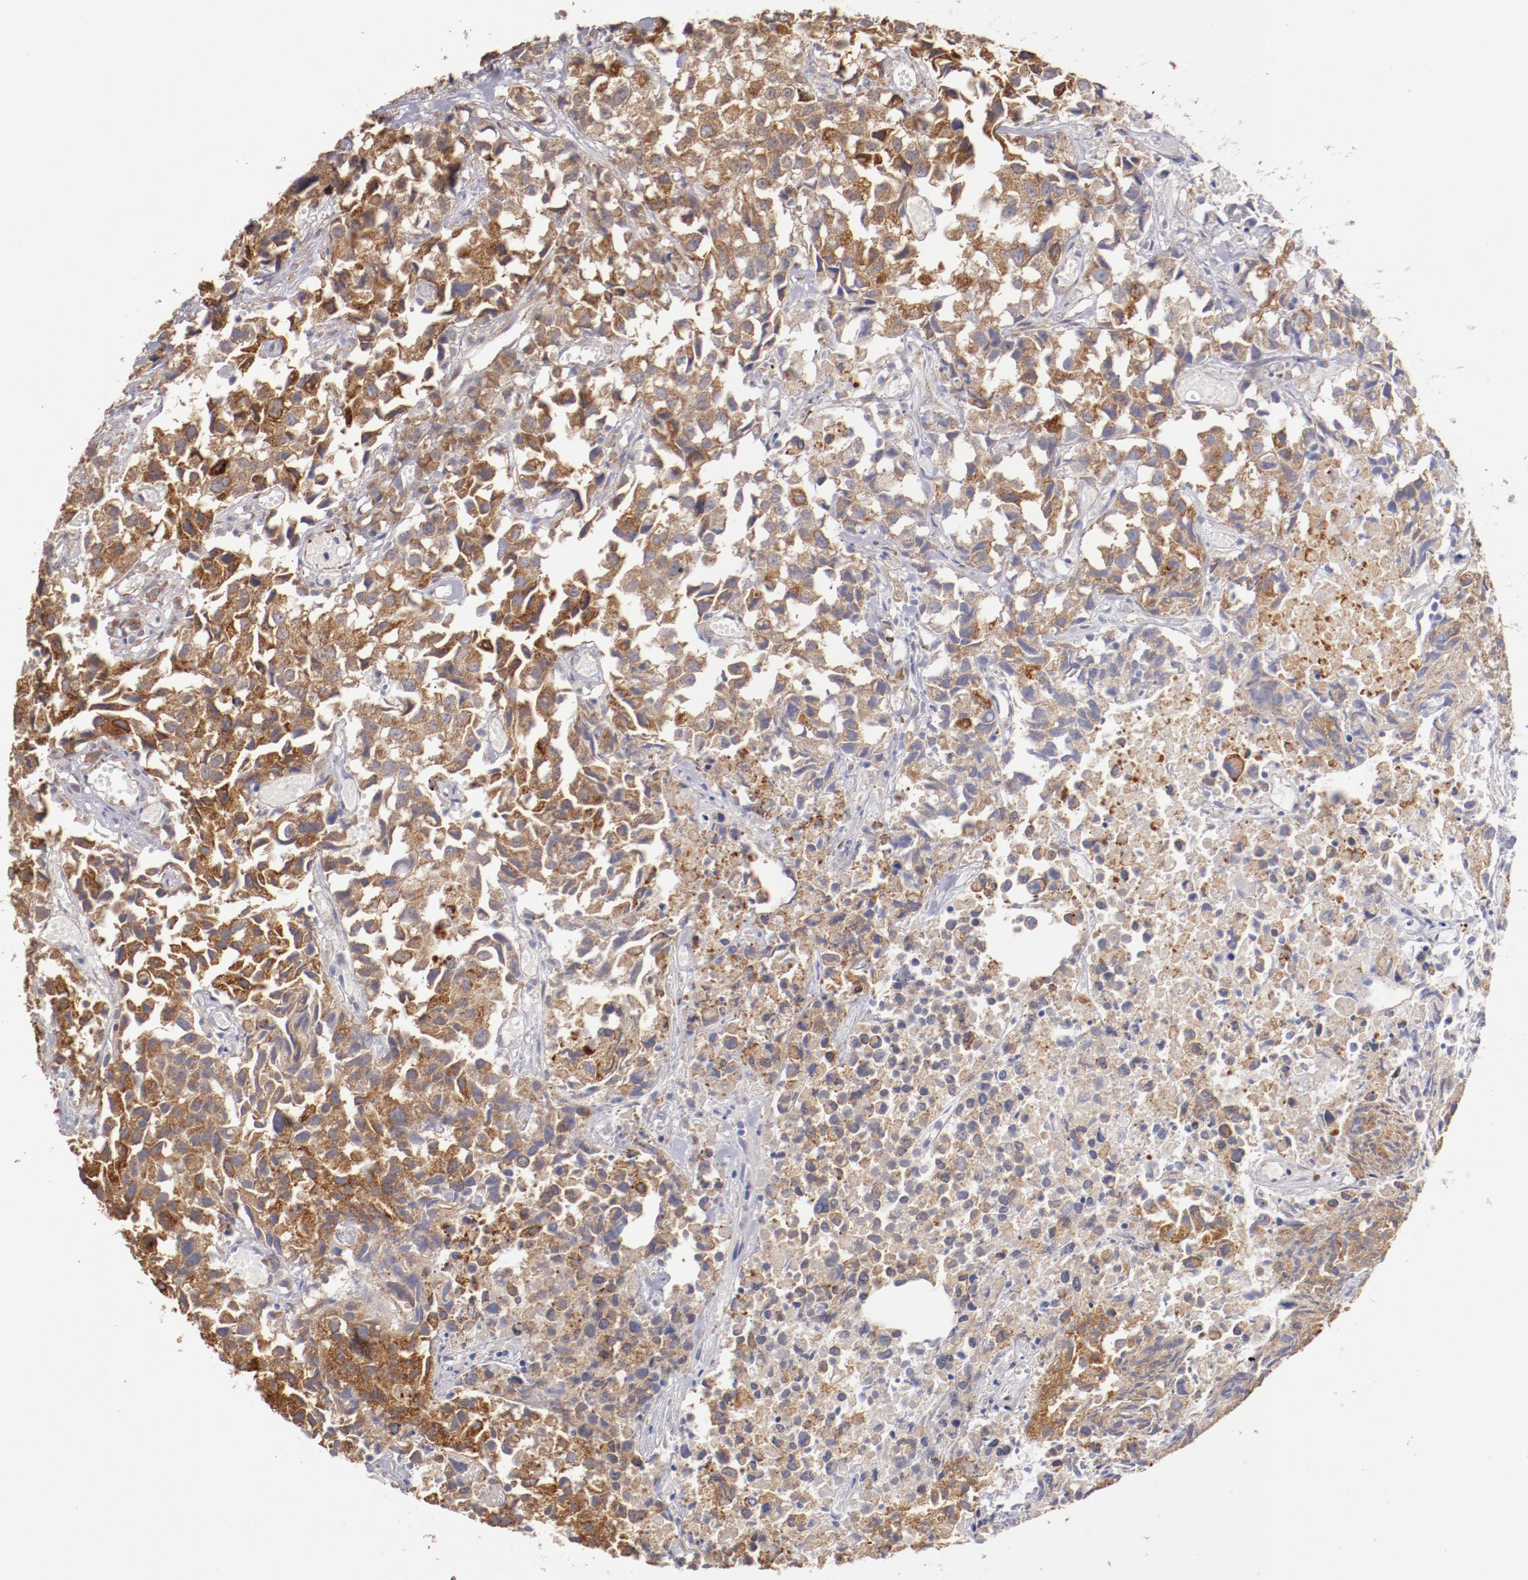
{"staining": {"intensity": "moderate", "quantity": ">75%", "location": "cytoplasmic/membranous"}, "tissue": "urothelial cancer", "cell_type": "Tumor cells", "image_type": "cancer", "snomed": [{"axis": "morphology", "description": "Urothelial carcinoma, High grade"}, {"axis": "topography", "description": "Urinary bladder"}], "caption": "Moderate cytoplasmic/membranous positivity for a protein is appreciated in about >75% of tumor cells of high-grade urothelial carcinoma using immunohistochemistry.", "gene": "ENTPD5", "patient": {"sex": "female", "age": 75}}